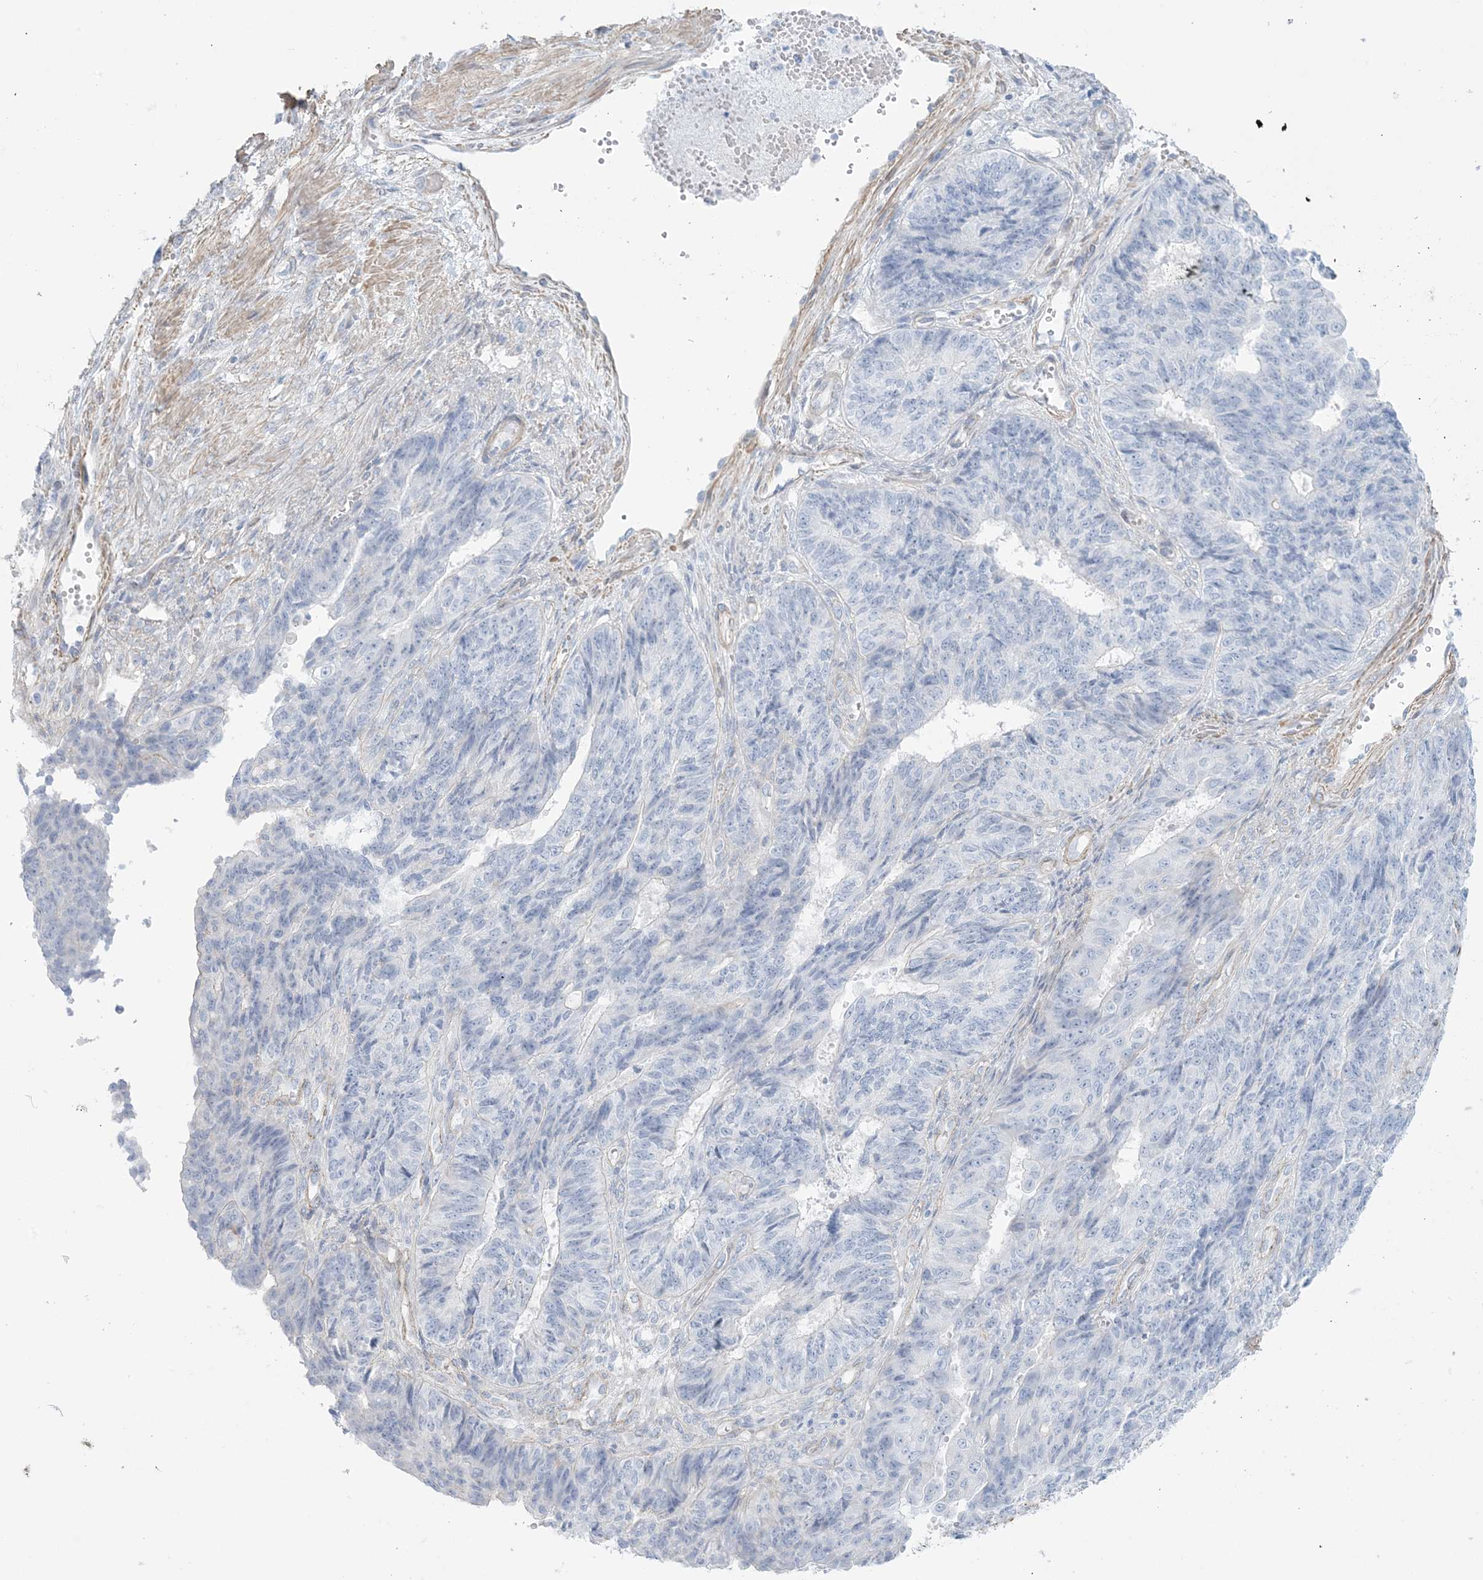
{"staining": {"intensity": "negative", "quantity": "none", "location": "none"}, "tissue": "endometrial cancer", "cell_type": "Tumor cells", "image_type": "cancer", "snomed": [{"axis": "morphology", "description": "Adenocarcinoma, NOS"}, {"axis": "topography", "description": "Endometrium"}], "caption": "DAB immunohistochemical staining of endometrial cancer displays no significant positivity in tumor cells.", "gene": "AGXT", "patient": {"sex": "female", "age": 32}}